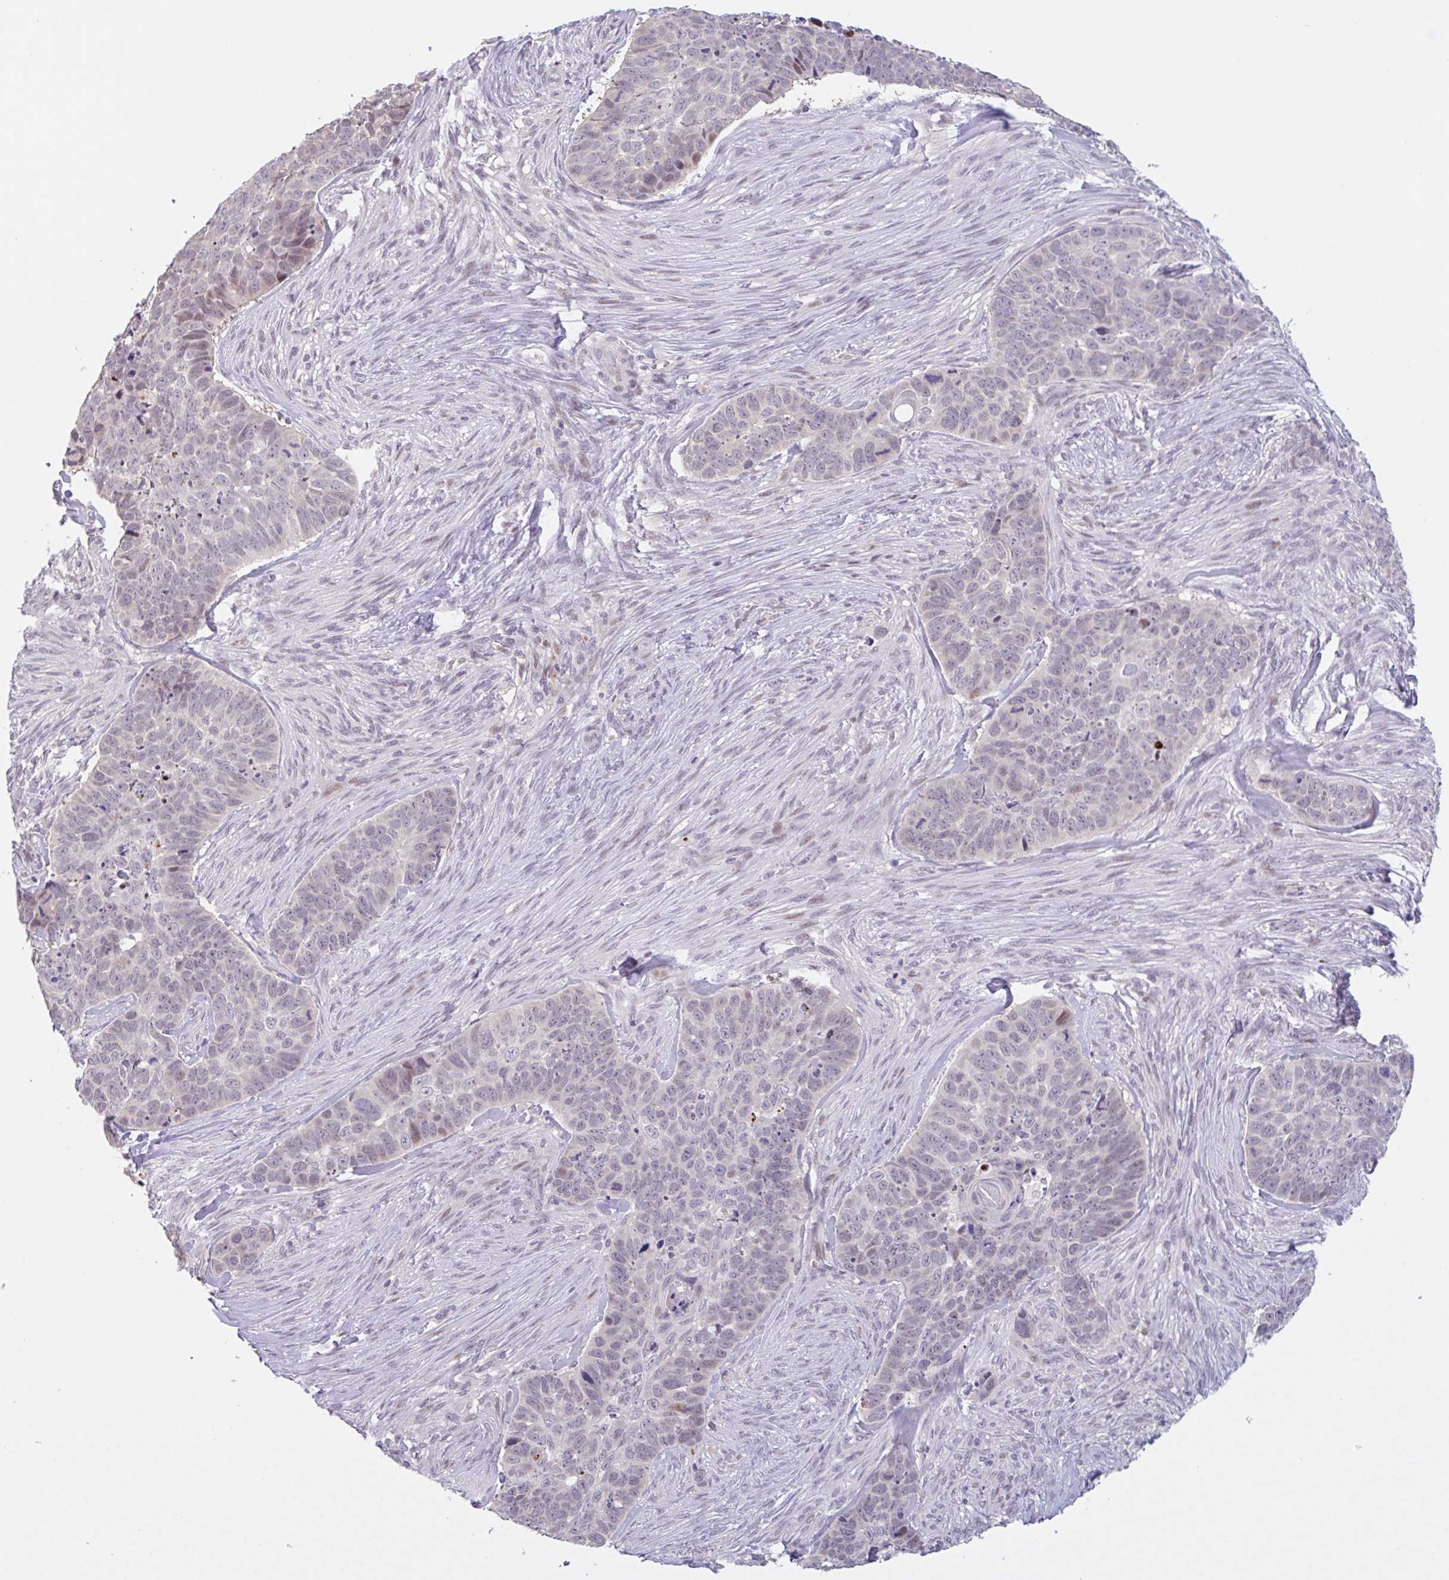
{"staining": {"intensity": "weak", "quantity": "<25%", "location": "nuclear"}, "tissue": "skin cancer", "cell_type": "Tumor cells", "image_type": "cancer", "snomed": [{"axis": "morphology", "description": "Basal cell carcinoma"}, {"axis": "topography", "description": "Skin"}], "caption": "An image of human skin cancer is negative for staining in tumor cells.", "gene": "RHAG", "patient": {"sex": "female", "age": 82}}